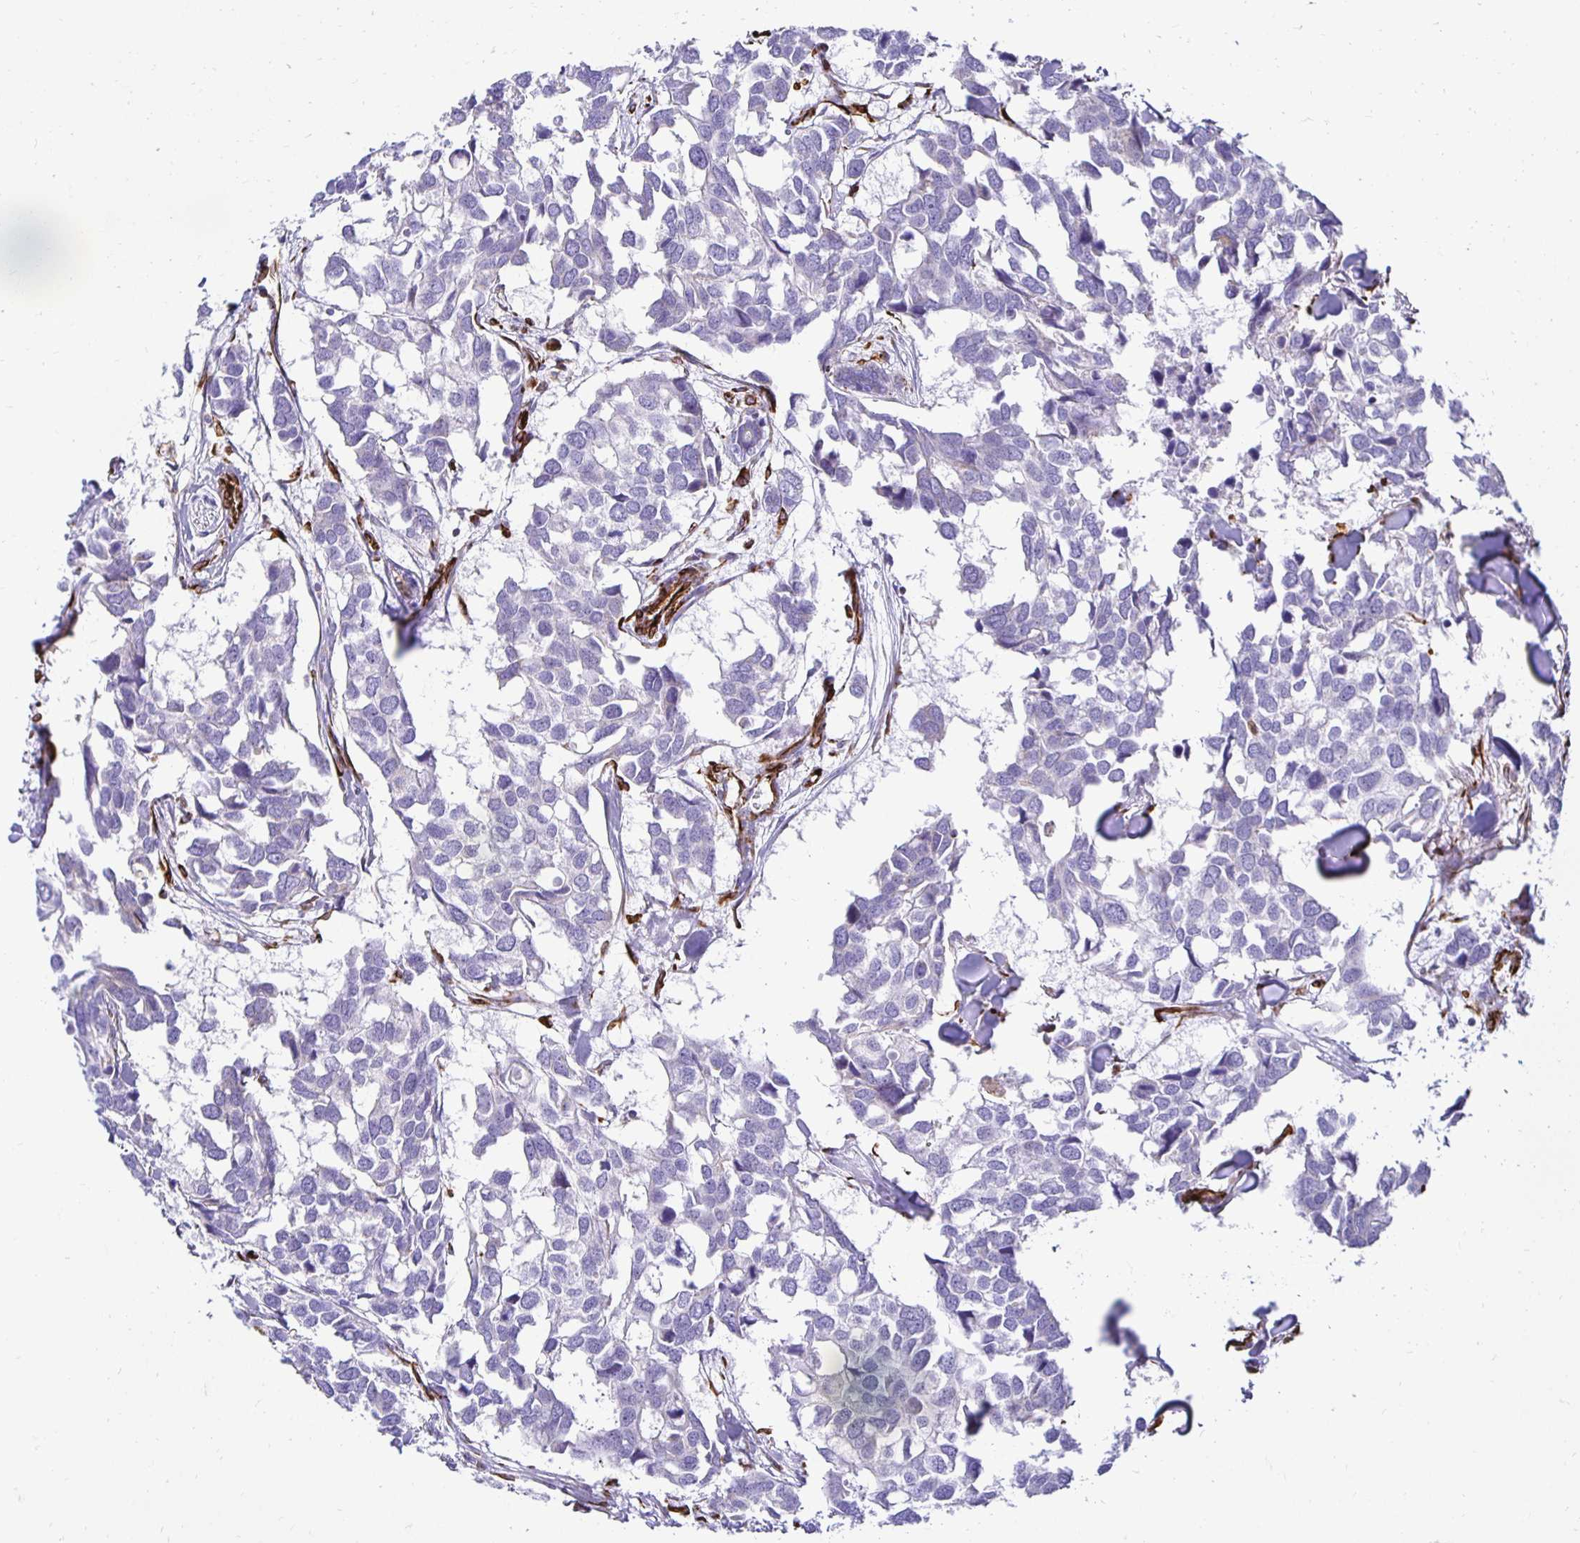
{"staining": {"intensity": "negative", "quantity": "none", "location": "none"}, "tissue": "breast cancer", "cell_type": "Tumor cells", "image_type": "cancer", "snomed": [{"axis": "morphology", "description": "Duct carcinoma"}, {"axis": "topography", "description": "Breast"}], "caption": "DAB (3,3'-diaminobenzidine) immunohistochemical staining of invasive ductal carcinoma (breast) displays no significant positivity in tumor cells.", "gene": "PLAAT2", "patient": {"sex": "female", "age": 83}}